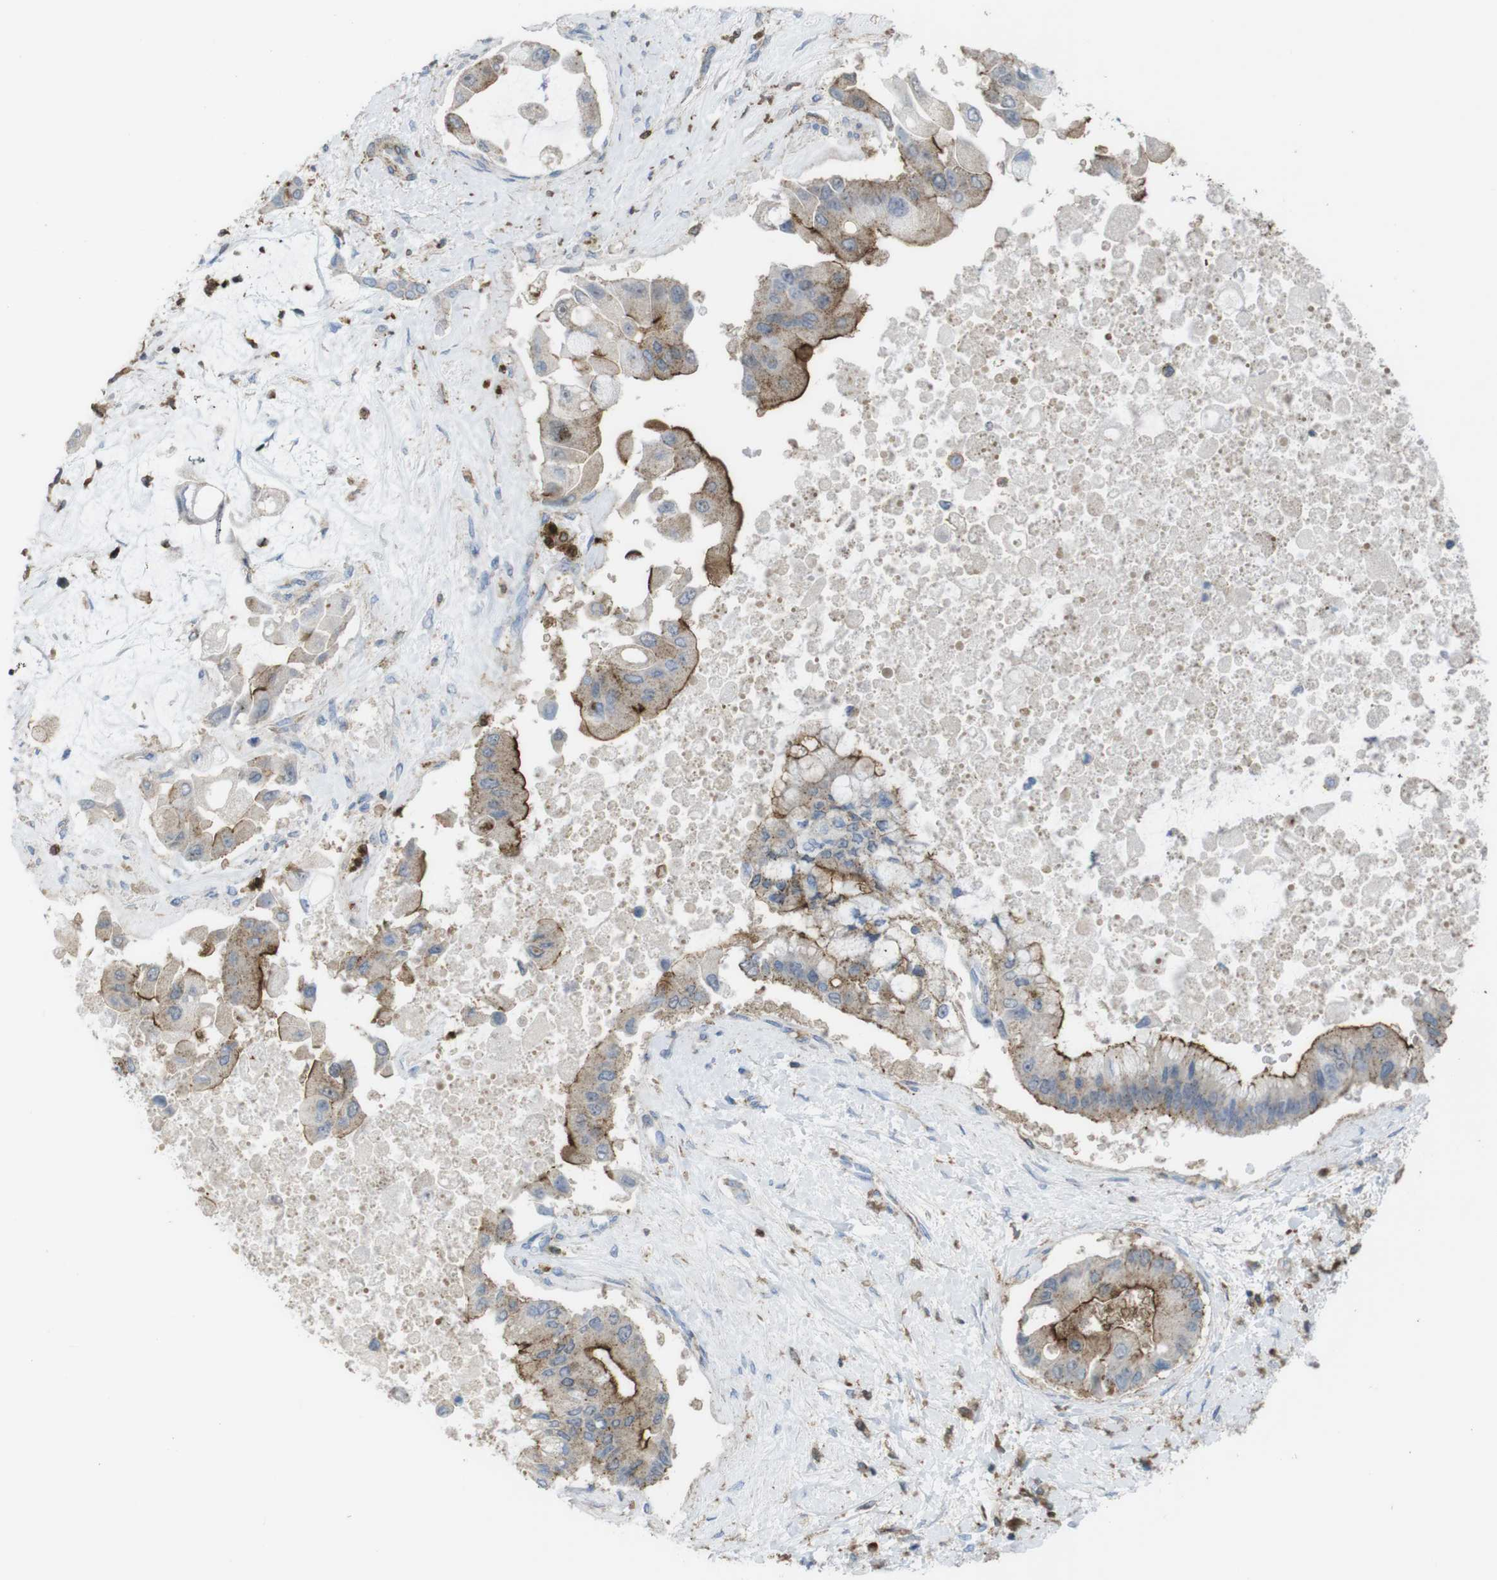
{"staining": {"intensity": "moderate", "quantity": ">75%", "location": "cytoplasmic/membranous"}, "tissue": "liver cancer", "cell_type": "Tumor cells", "image_type": "cancer", "snomed": [{"axis": "morphology", "description": "Cholangiocarcinoma"}, {"axis": "topography", "description": "Liver"}], "caption": "The image displays immunohistochemical staining of liver cancer. There is moderate cytoplasmic/membranous expression is identified in approximately >75% of tumor cells. The protein is shown in brown color, while the nuclei are stained blue.", "gene": "PRKCD", "patient": {"sex": "male", "age": 50}}